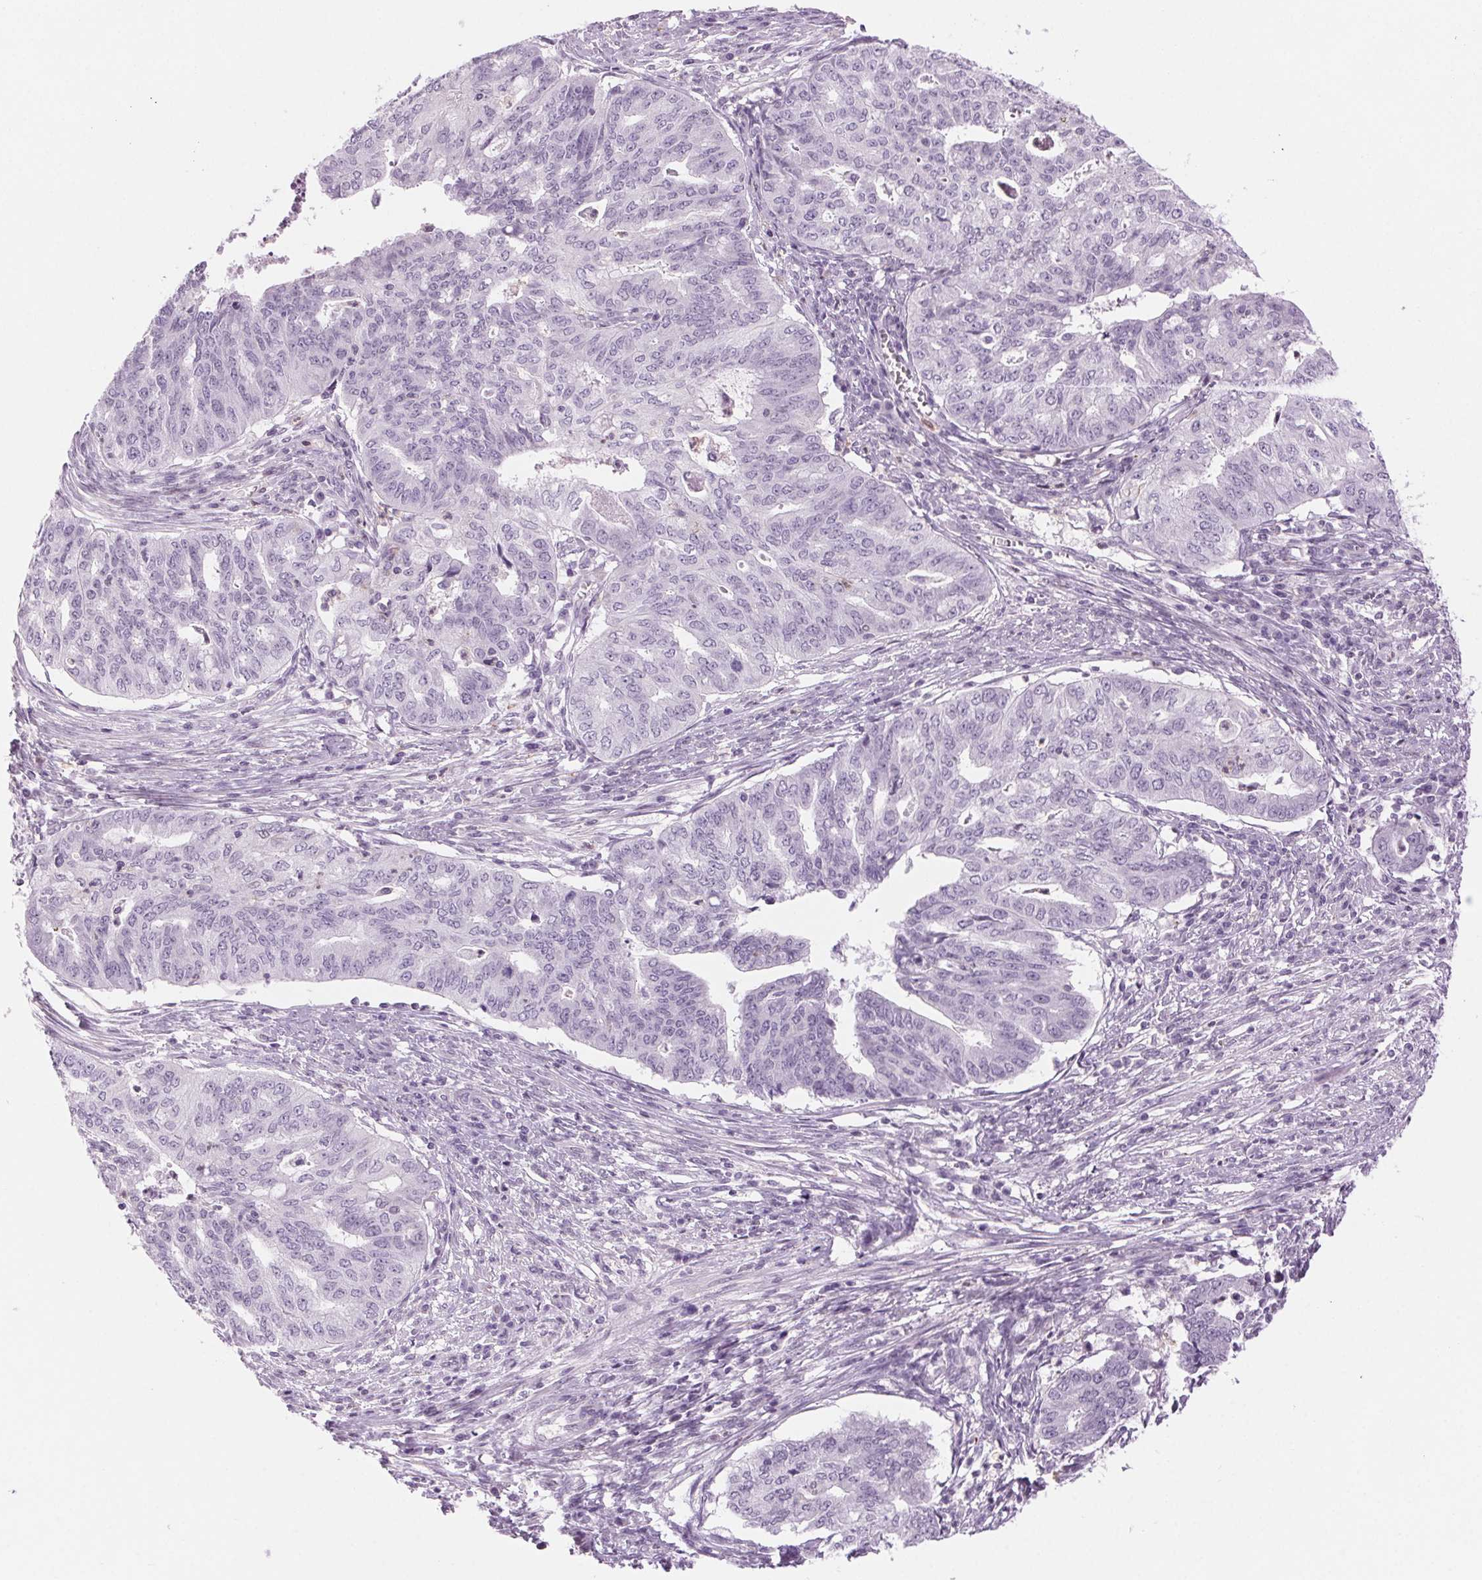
{"staining": {"intensity": "negative", "quantity": "none", "location": "none"}, "tissue": "endometrial cancer", "cell_type": "Tumor cells", "image_type": "cancer", "snomed": [{"axis": "morphology", "description": "Adenocarcinoma, NOS"}, {"axis": "topography", "description": "Endometrium"}], "caption": "Immunohistochemical staining of human endometrial cancer (adenocarcinoma) demonstrates no significant positivity in tumor cells.", "gene": "SLC6A19", "patient": {"sex": "female", "age": 79}}